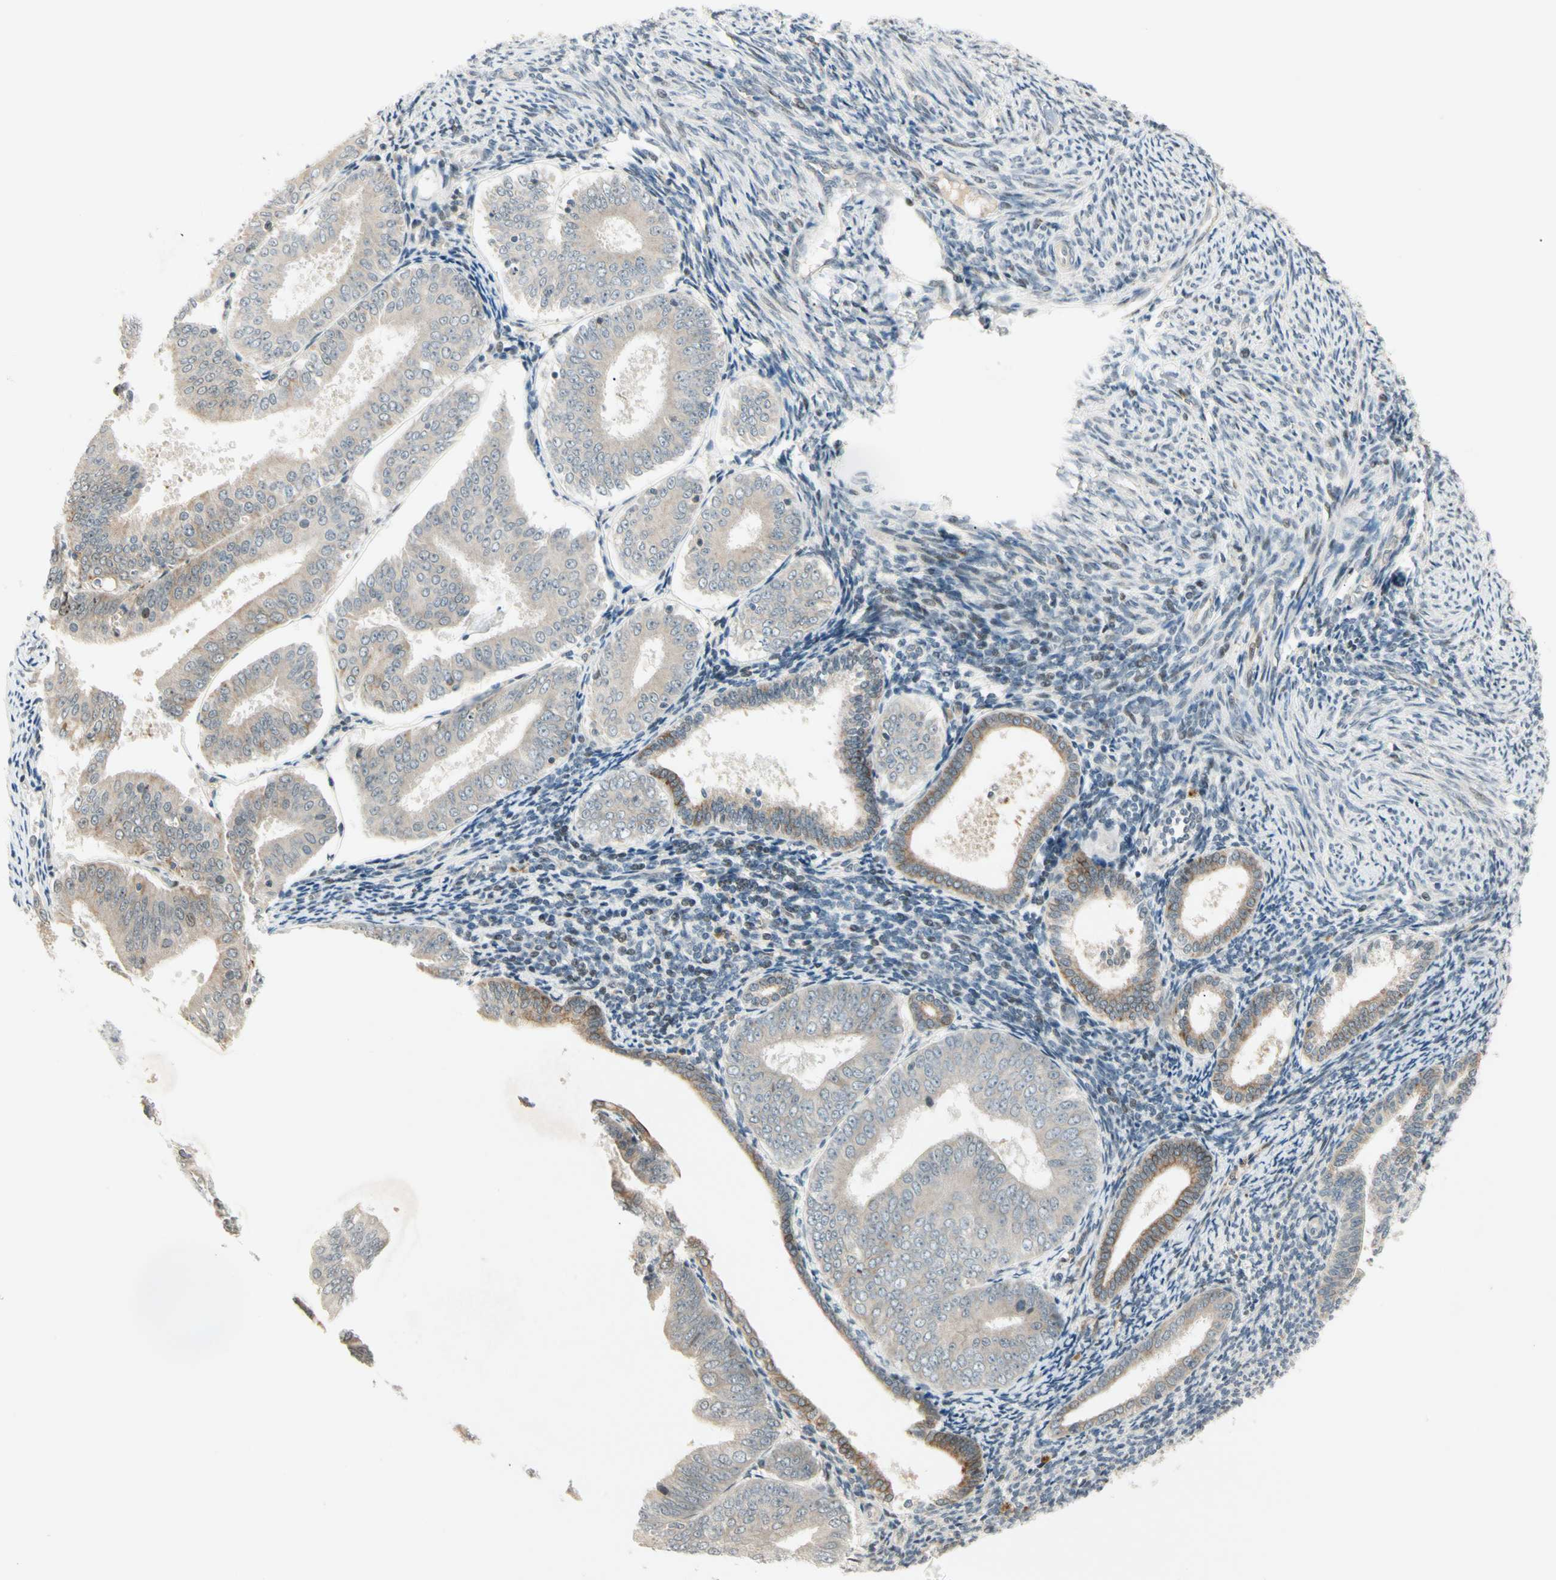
{"staining": {"intensity": "negative", "quantity": "none", "location": "none"}, "tissue": "endometrial cancer", "cell_type": "Tumor cells", "image_type": "cancer", "snomed": [{"axis": "morphology", "description": "Adenocarcinoma, NOS"}, {"axis": "topography", "description": "Endometrium"}], "caption": "Immunohistochemical staining of human endometrial cancer reveals no significant expression in tumor cells.", "gene": "FNDC3B", "patient": {"sex": "female", "age": 63}}